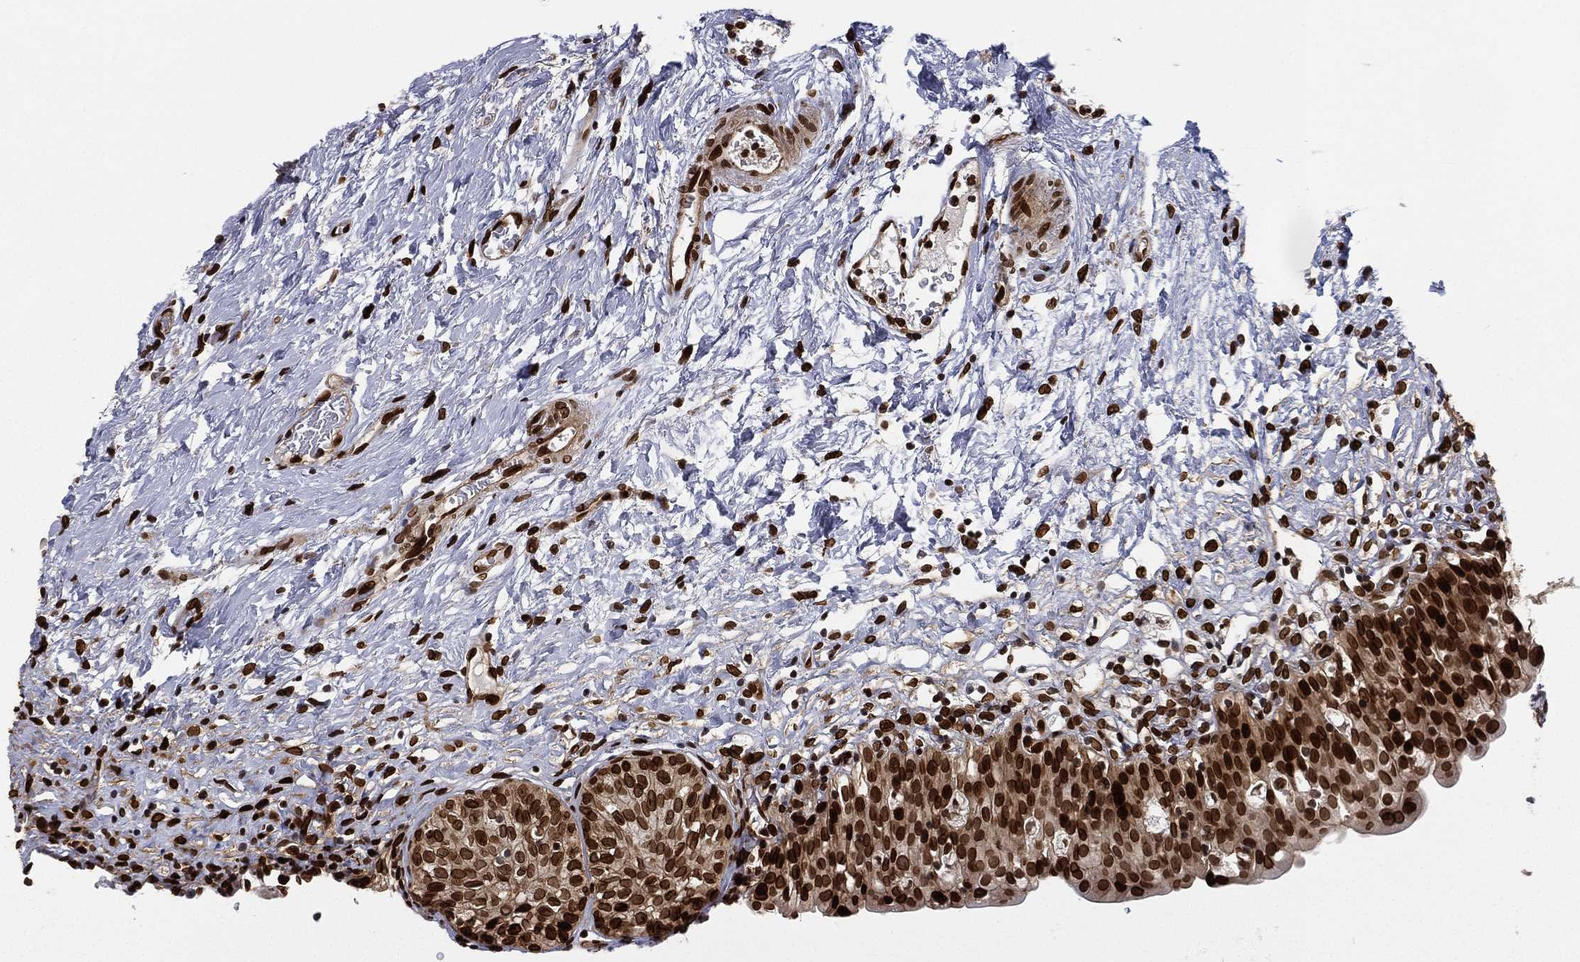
{"staining": {"intensity": "strong", "quantity": ">75%", "location": "nuclear"}, "tissue": "urinary bladder", "cell_type": "Urothelial cells", "image_type": "normal", "snomed": [{"axis": "morphology", "description": "Normal tissue, NOS"}, {"axis": "topography", "description": "Urinary bladder"}], "caption": "Immunohistochemistry (DAB (3,3'-diaminobenzidine)) staining of benign human urinary bladder exhibits strong nuclear protein positivity in approximately >75% of urothelial cells.", "gene": "LMNB1", "patient": {"sex": "male", "age": 76}}